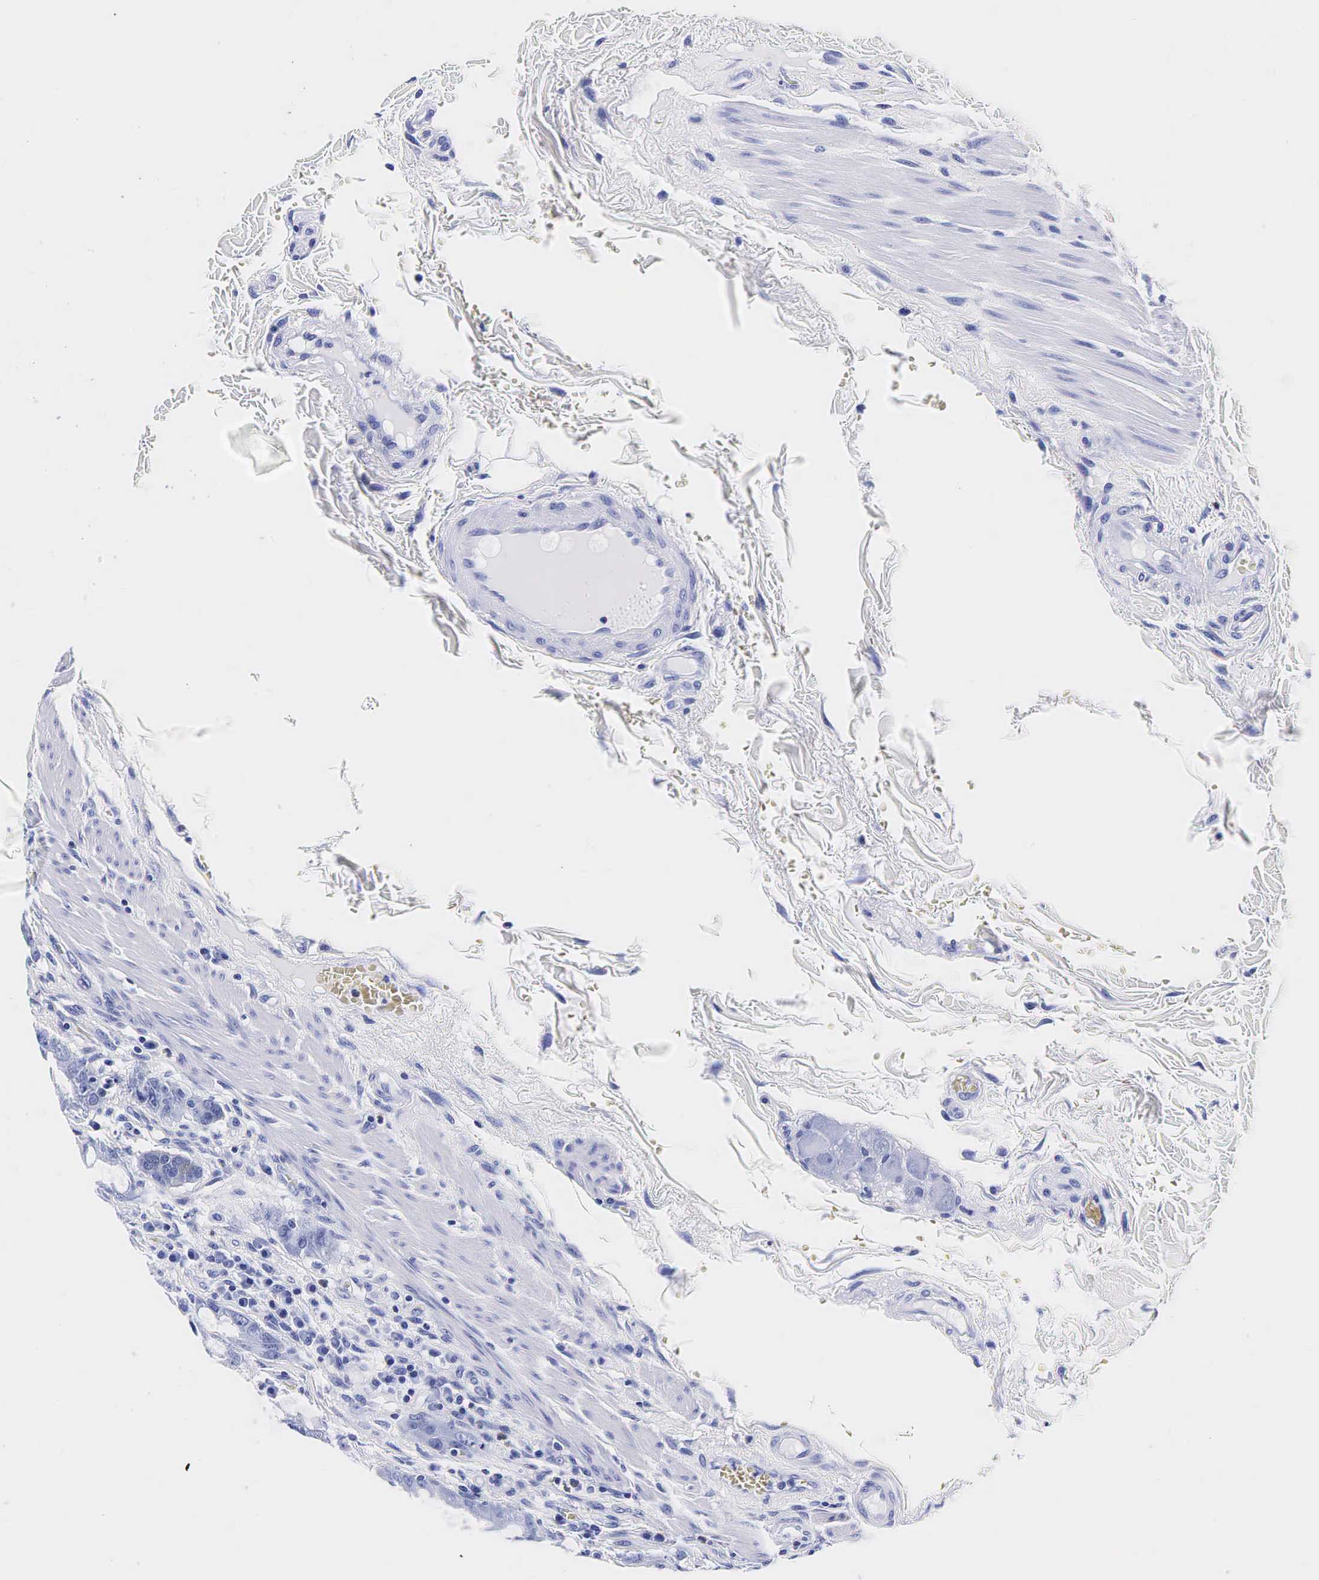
{"staining": {"intensity": "negative", "quantity": "none", "location": "none"}, "tissue": "rectum", "cell_type": "Glandular cells", "image_type": "normal", "snomed": [{"axis": "morphology", "description": "Normal tissue, NOS"}, {"axis": "topography", "description": "Rectum"}], "caption": "This is a photomicrograph of immunohistochemistry staining of normal rectum, which shows no staining in glandular cells. (DAB (3,3'-diaminobenzidine) immunohistochemistry visualized using brightfield microscopy, high magnification).", "gene": "TG", "patient": {"sex": "female", "age": 60}}